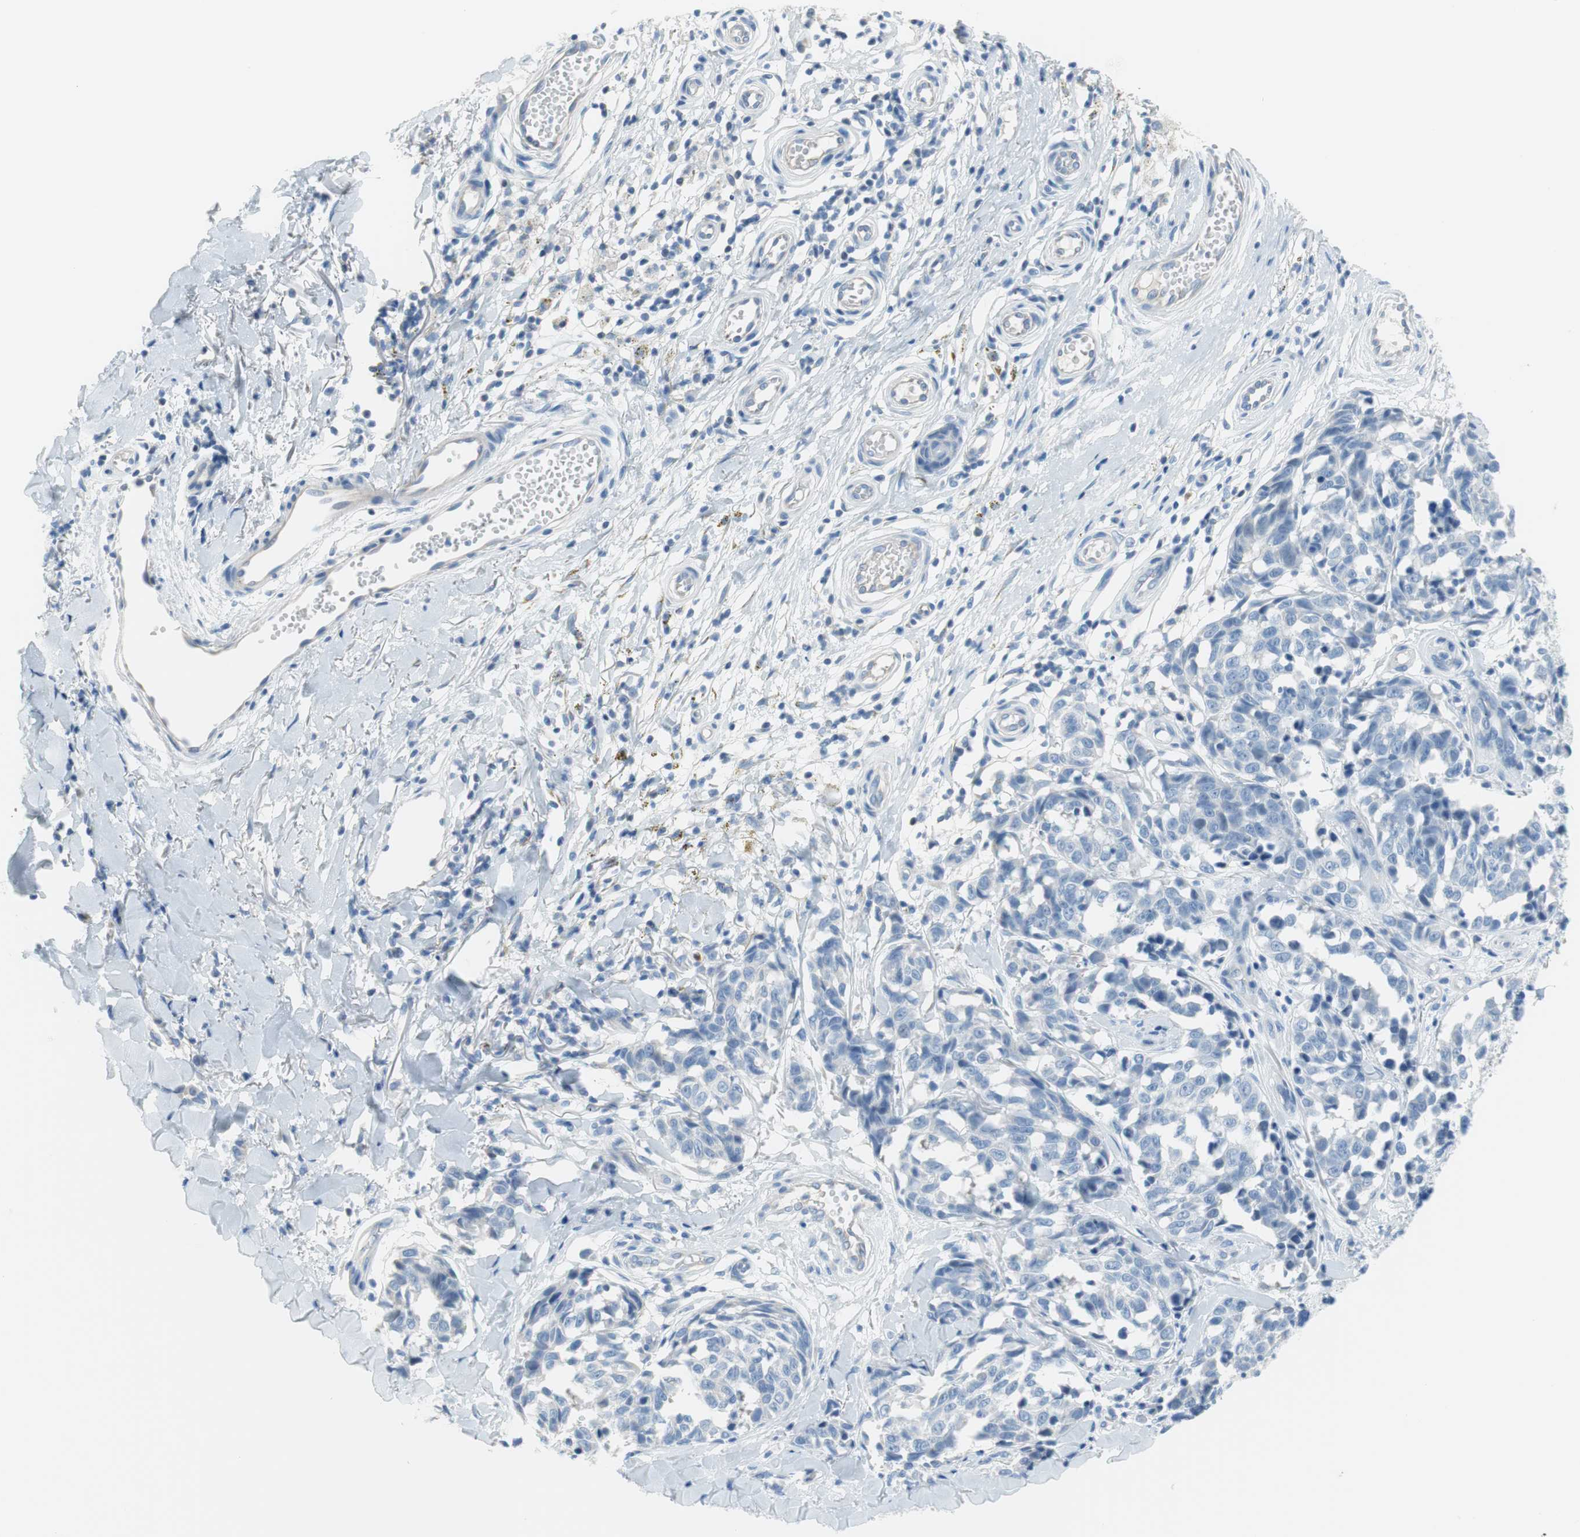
{"staining": {"intensity": "negative", "quantity": "none", "location": "none"}, "tissue": "melanoma", "cell_type": "Tumor cells", "image_type": "cancer", "snomed": [{"axis": "morphology", "description": "Malignant melanoma, NOS"}, {"axis": "topography", "description": "Skin"}], "caption": "High power microscopy histopathology image of an IHC image of melanoma, revealing no significant expression in tumor cells.", "gene": "MYH1", "patient": {"sex": "female", "age": 64}}